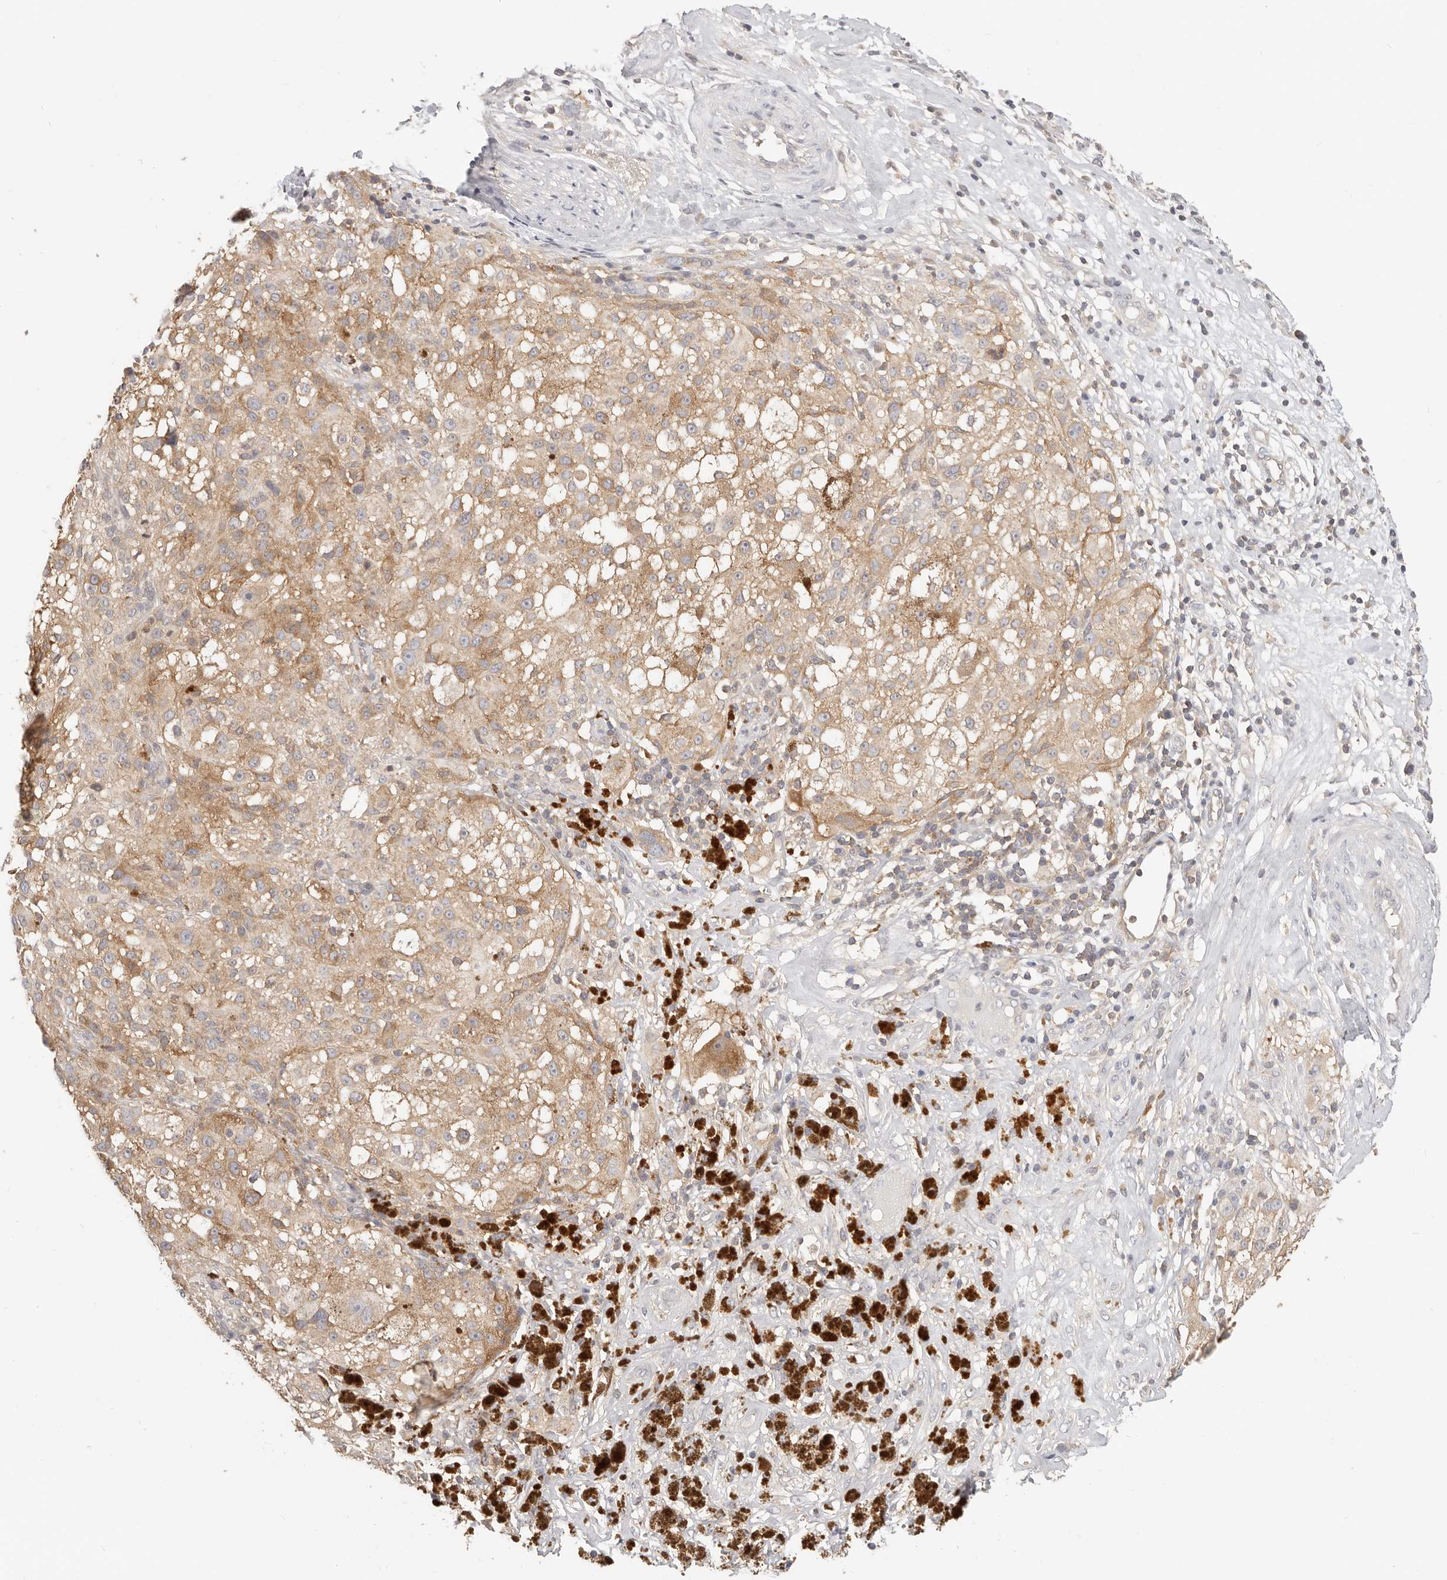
{"staining": {"intensity": "moderate", "quantity": ">75%", "location": "cytoplasmic/membranous"}, "tissue": "melanoma", "cell_type": "Tumor cells", "image_type": "cancer", "snomed": [{"axis": "morphology", "description": "Necrosis, NOS"}, {"axis": "morphology", "description": "Malignant melanoma, NOS"}, {"axis": "topography", "description": "Skin"}], "caption": "High-power microscopy captured an IHC photomicrograph of melanoma, revealing moderate cytoplasmic/membranous expression in approximately >75% of tumor cells.", "gene": "DTNBP1", "patient": {"sex": "female", "age": 87}}